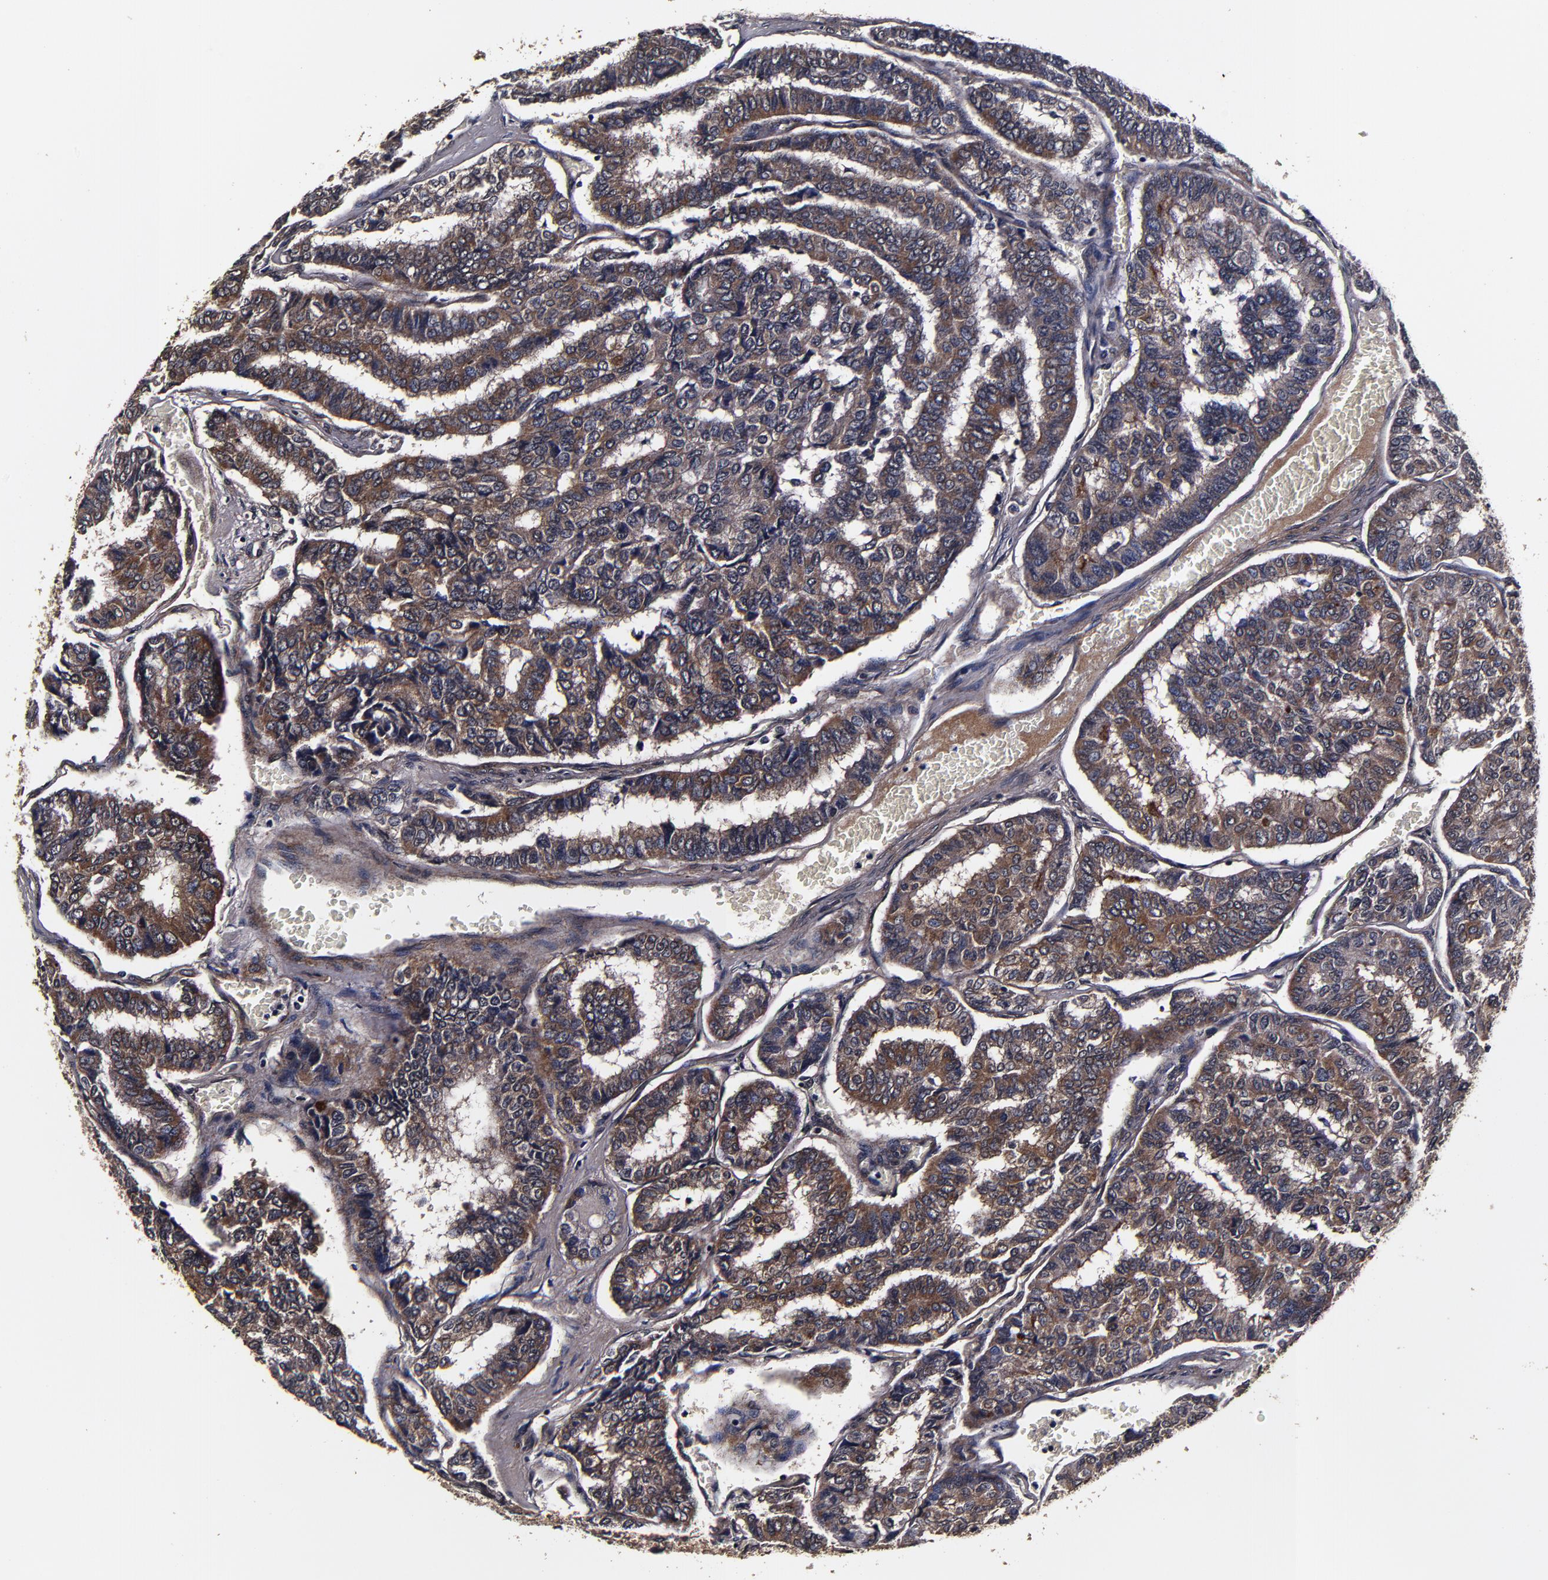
{"staining": {"intensity": "moderate", "quantity": ">75%", "location": "cytoplasmic/membranous"}, "tissue": "thyroid cancer", "cell_type": "Tumor cells", "image_type": "cancer", "snomed": [{"axis": "morphology", "description": "Papillary adenocarcinoma, NOS"}, {"axis": "topography", "description": "Thyroid gland"}], "caption": "Tumor cells exhibit medium levels of moderate cytoplasmic/membranous staining in approximately >75% of cells in human thyroid papillary adenocarcinoma.", "gene": "MMP15", "patient": {"sex": "female", "age": 35}}